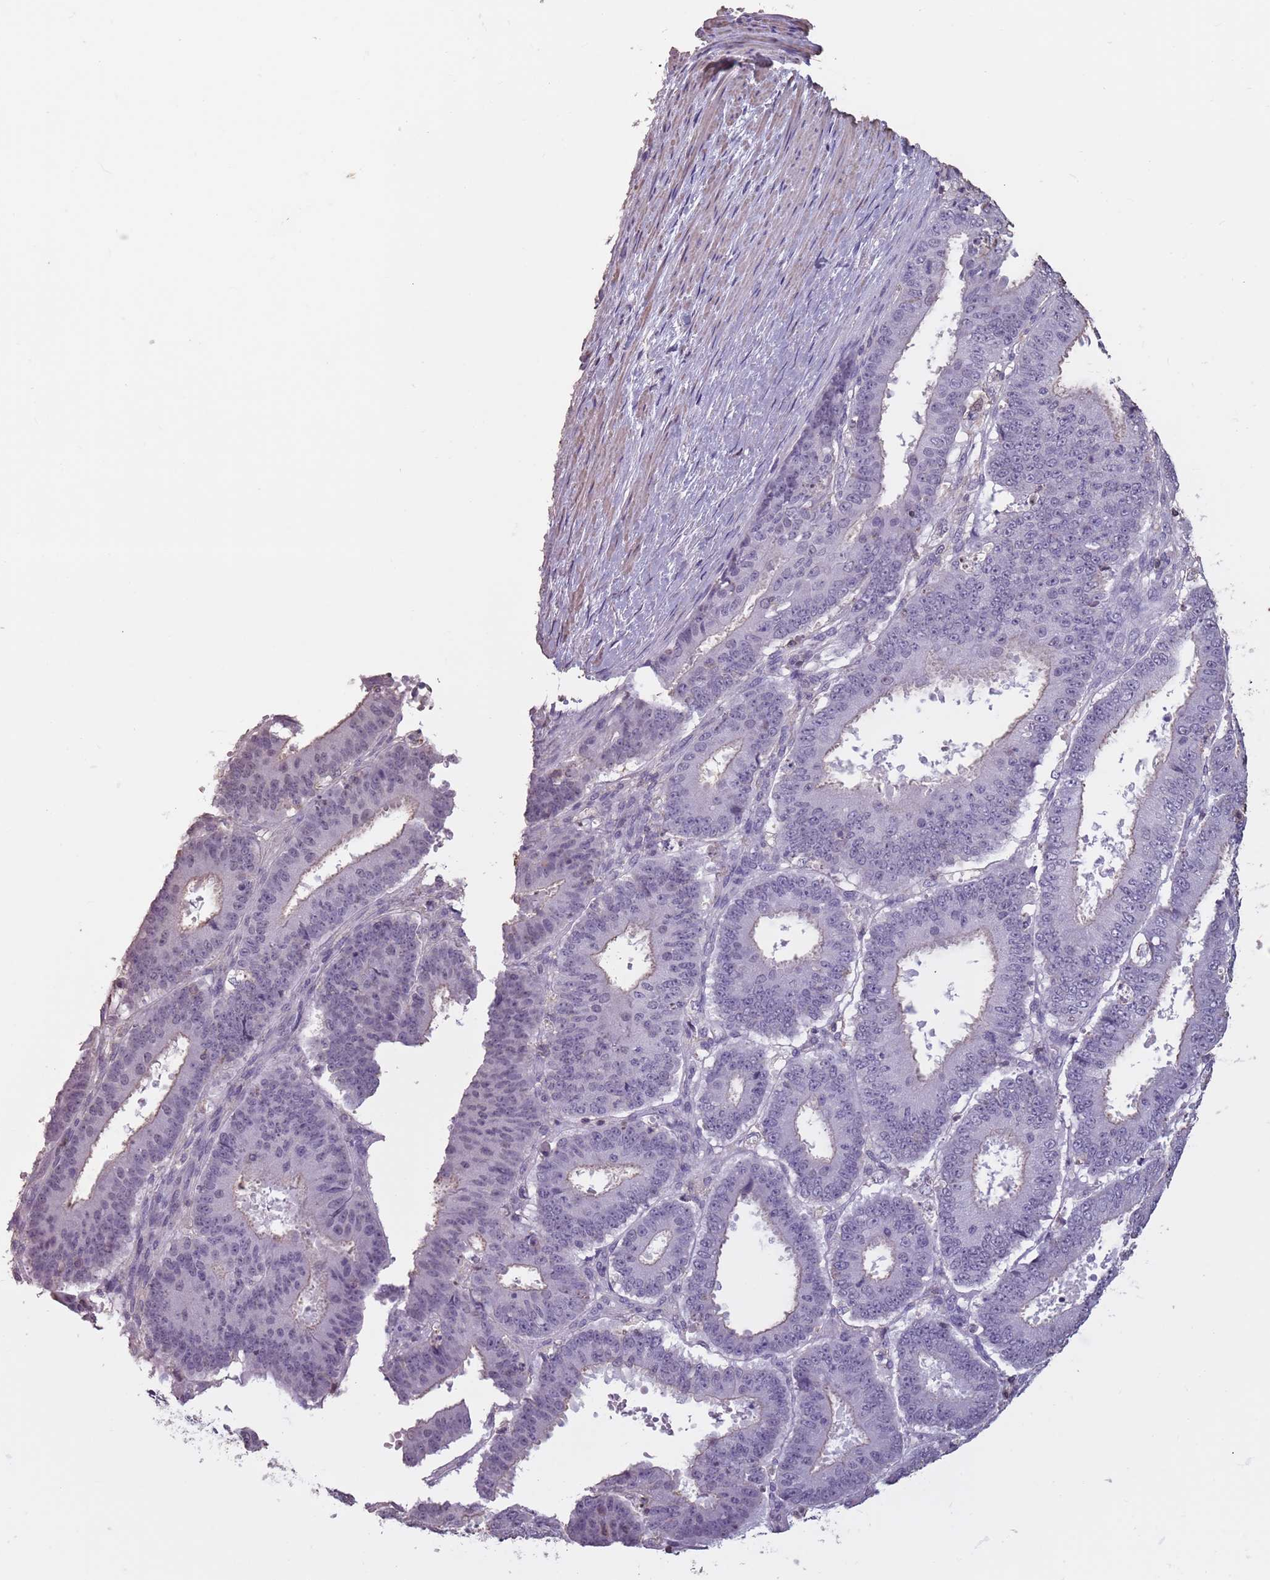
{"staining": {"intensity": "negative", "quantity": "none", "location": "none"}, "tissue": "ovarian cancer", "cell_type": "Tumor cells", "image_type": "cancer", "snomed": [{"axis": "morphology", "description": "Carcinoma, endometroid"}, {"axis": "topography", "description": "Appendix"}, {"axis": "topography", "description": "Ovary"}], "caption": "Immunohistochemistry histopathology image of neoplastic tissue: human ovarian endometroid carcinoma stained with DAB exhibits no significant protein expression in tumor cells.", "gene": "SUN5", "patient": {"sex": "female", "age": 42}}